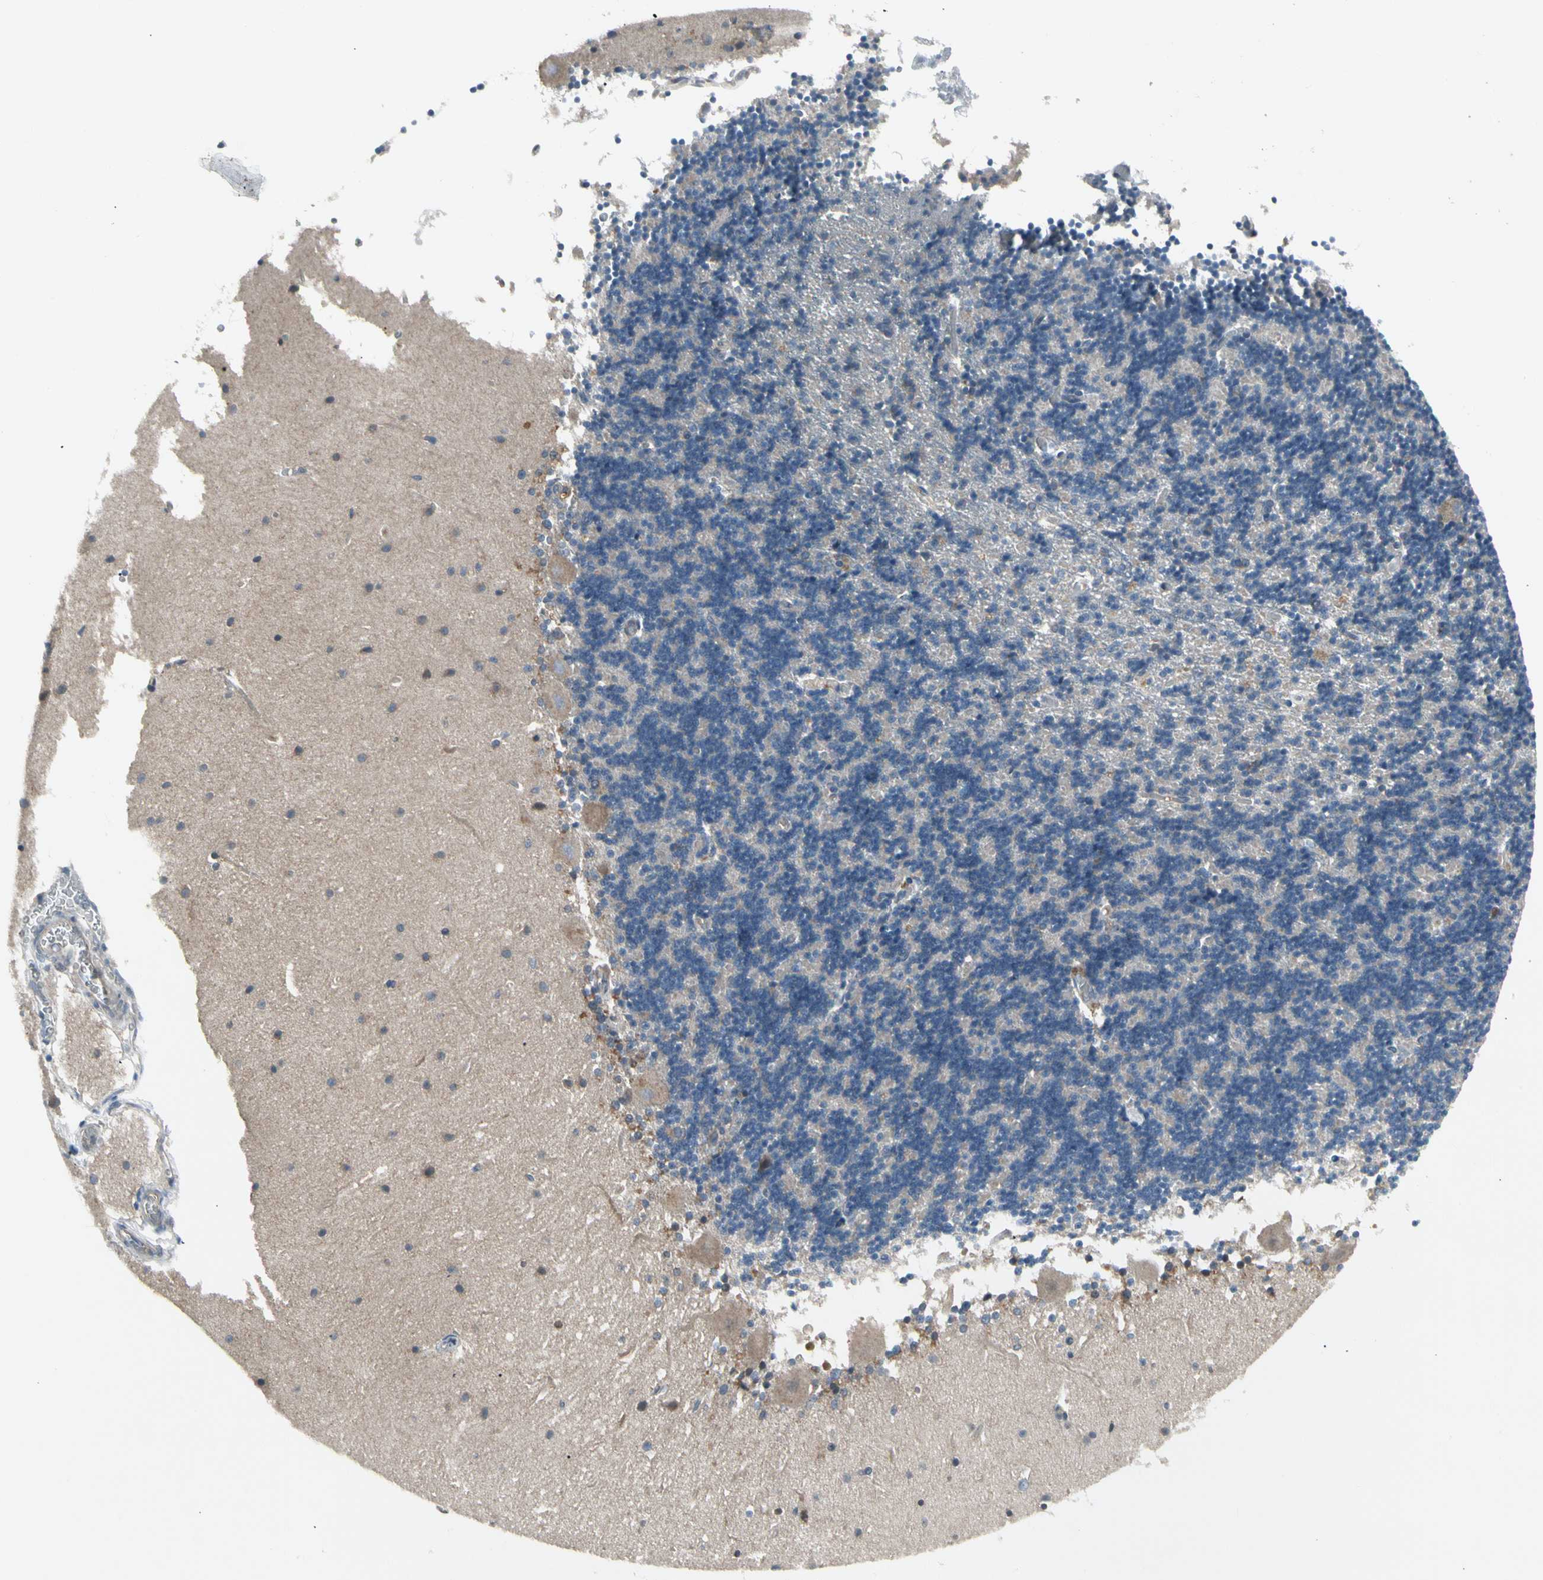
{"staining": {"intensity": "weak", "quantity": "<25%", "location": "cytoplasmic/membranous"}, "tissue": "cerebellum", "cell_type": "Cells in granular layer", "image_type": "normal", "snomed": [{"axis": "morphology", "description": "Normal tissue, NOS"}, {"axis": "topography", "description": "Cerebellum"}], "caption": "Immunohistochemical staining of normal human cerebellum displays no significant staining in cells in granular layer.", "gene": "PANK2", "patient": {"sex": "female", "age": 54}}